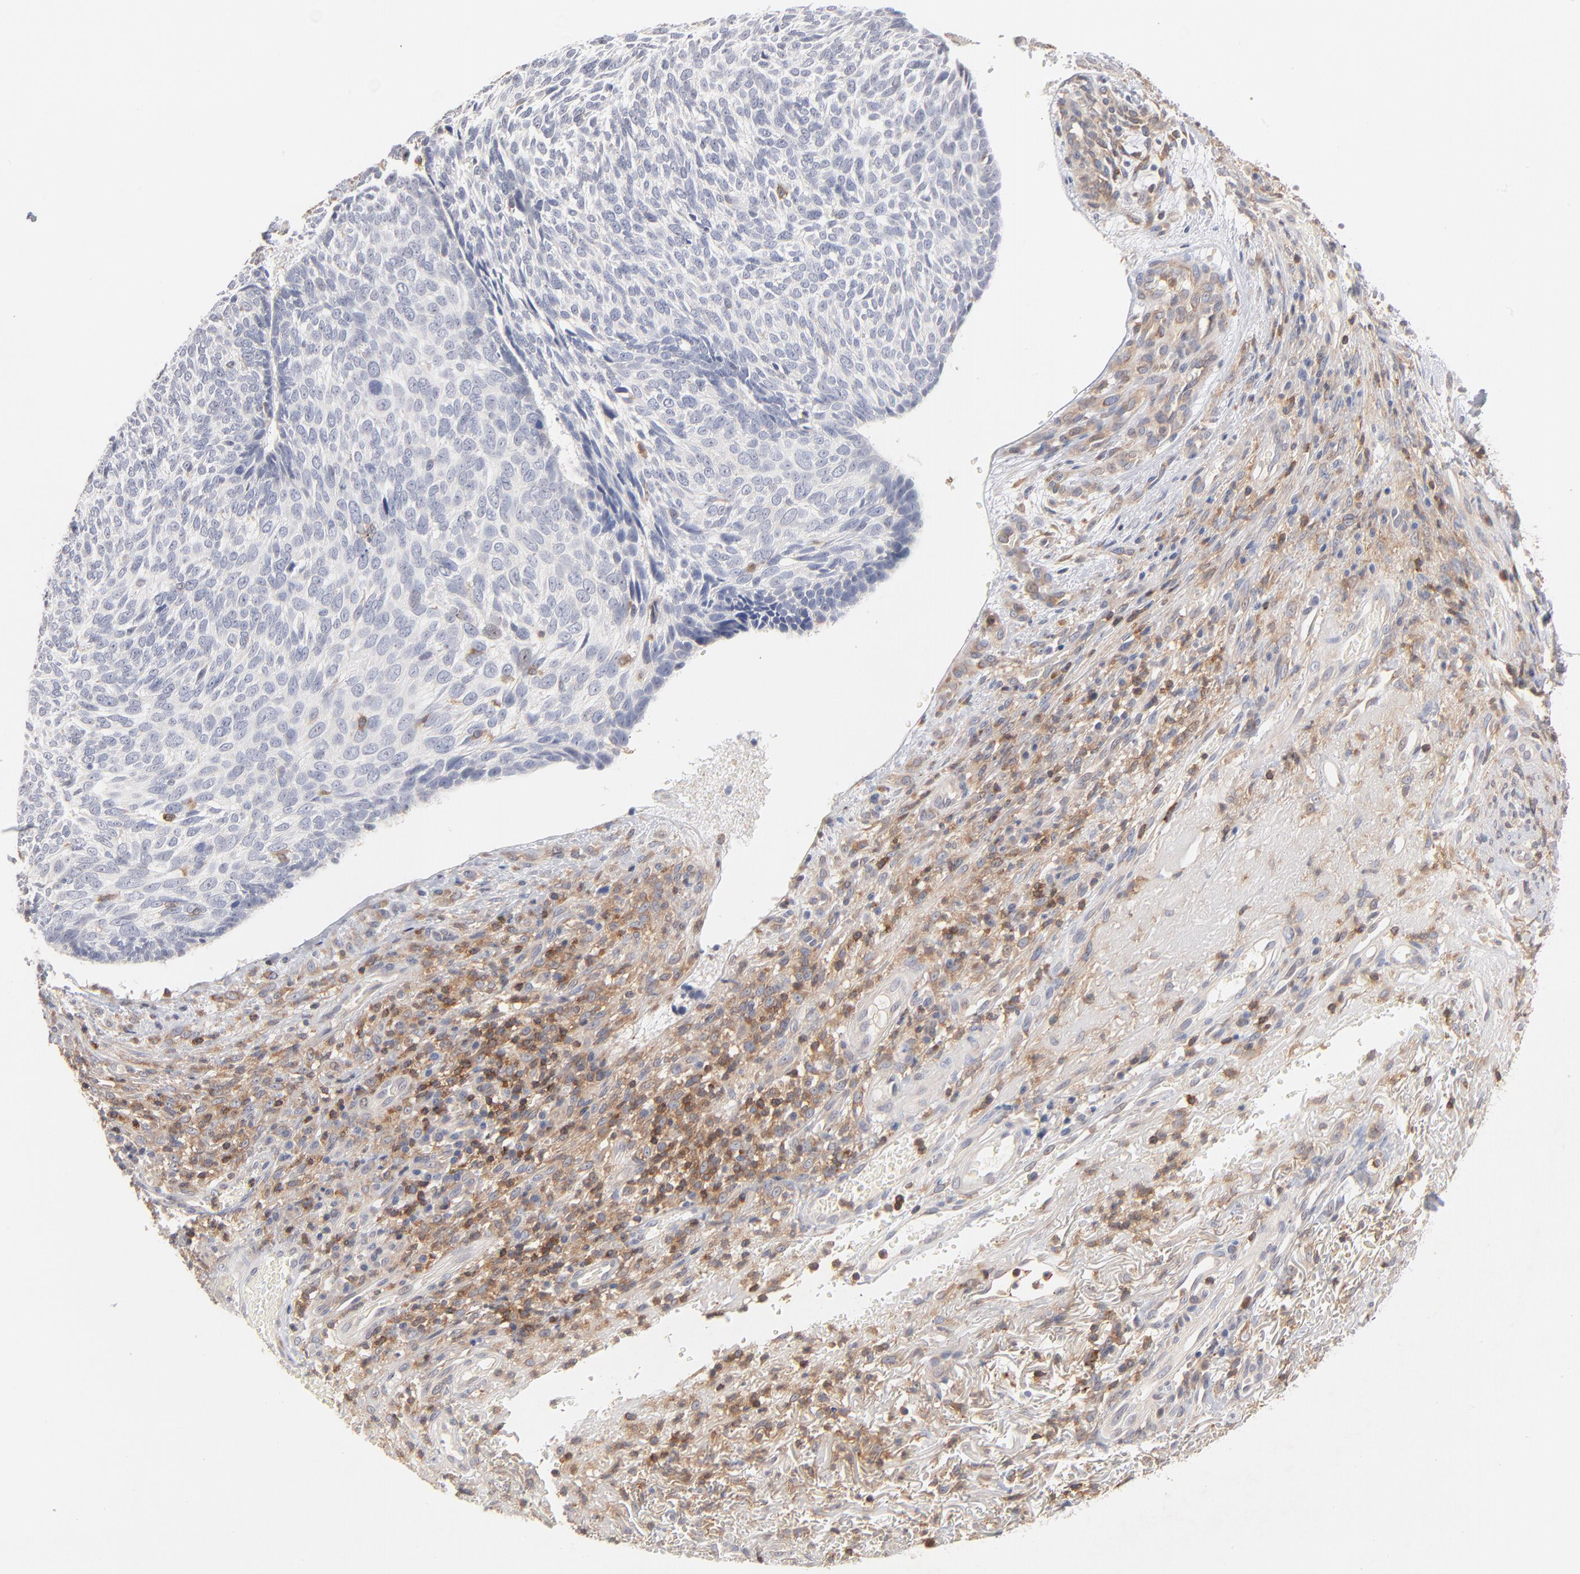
{"staining": {"intensity": "negative", "quantity": "none", "location": "none"}, "tissue": "skin cancer", "cell_type": "Tumor cells", "image_type": "cancer", "snomed": [{"axis": "morphology", "description": "Basal cell carcinoma"}, {"axis": "topography", "description": "Skin"}], "caption": "Immunohistochemistry micrograph of neoplastic tissue: skin cancer stained with DAB (3,3'-diaminobenzidine) shows no significant protein positivity in tumor cells.", "gene": "WIPF1", "patient": {"sex": "male", "age": 72}}